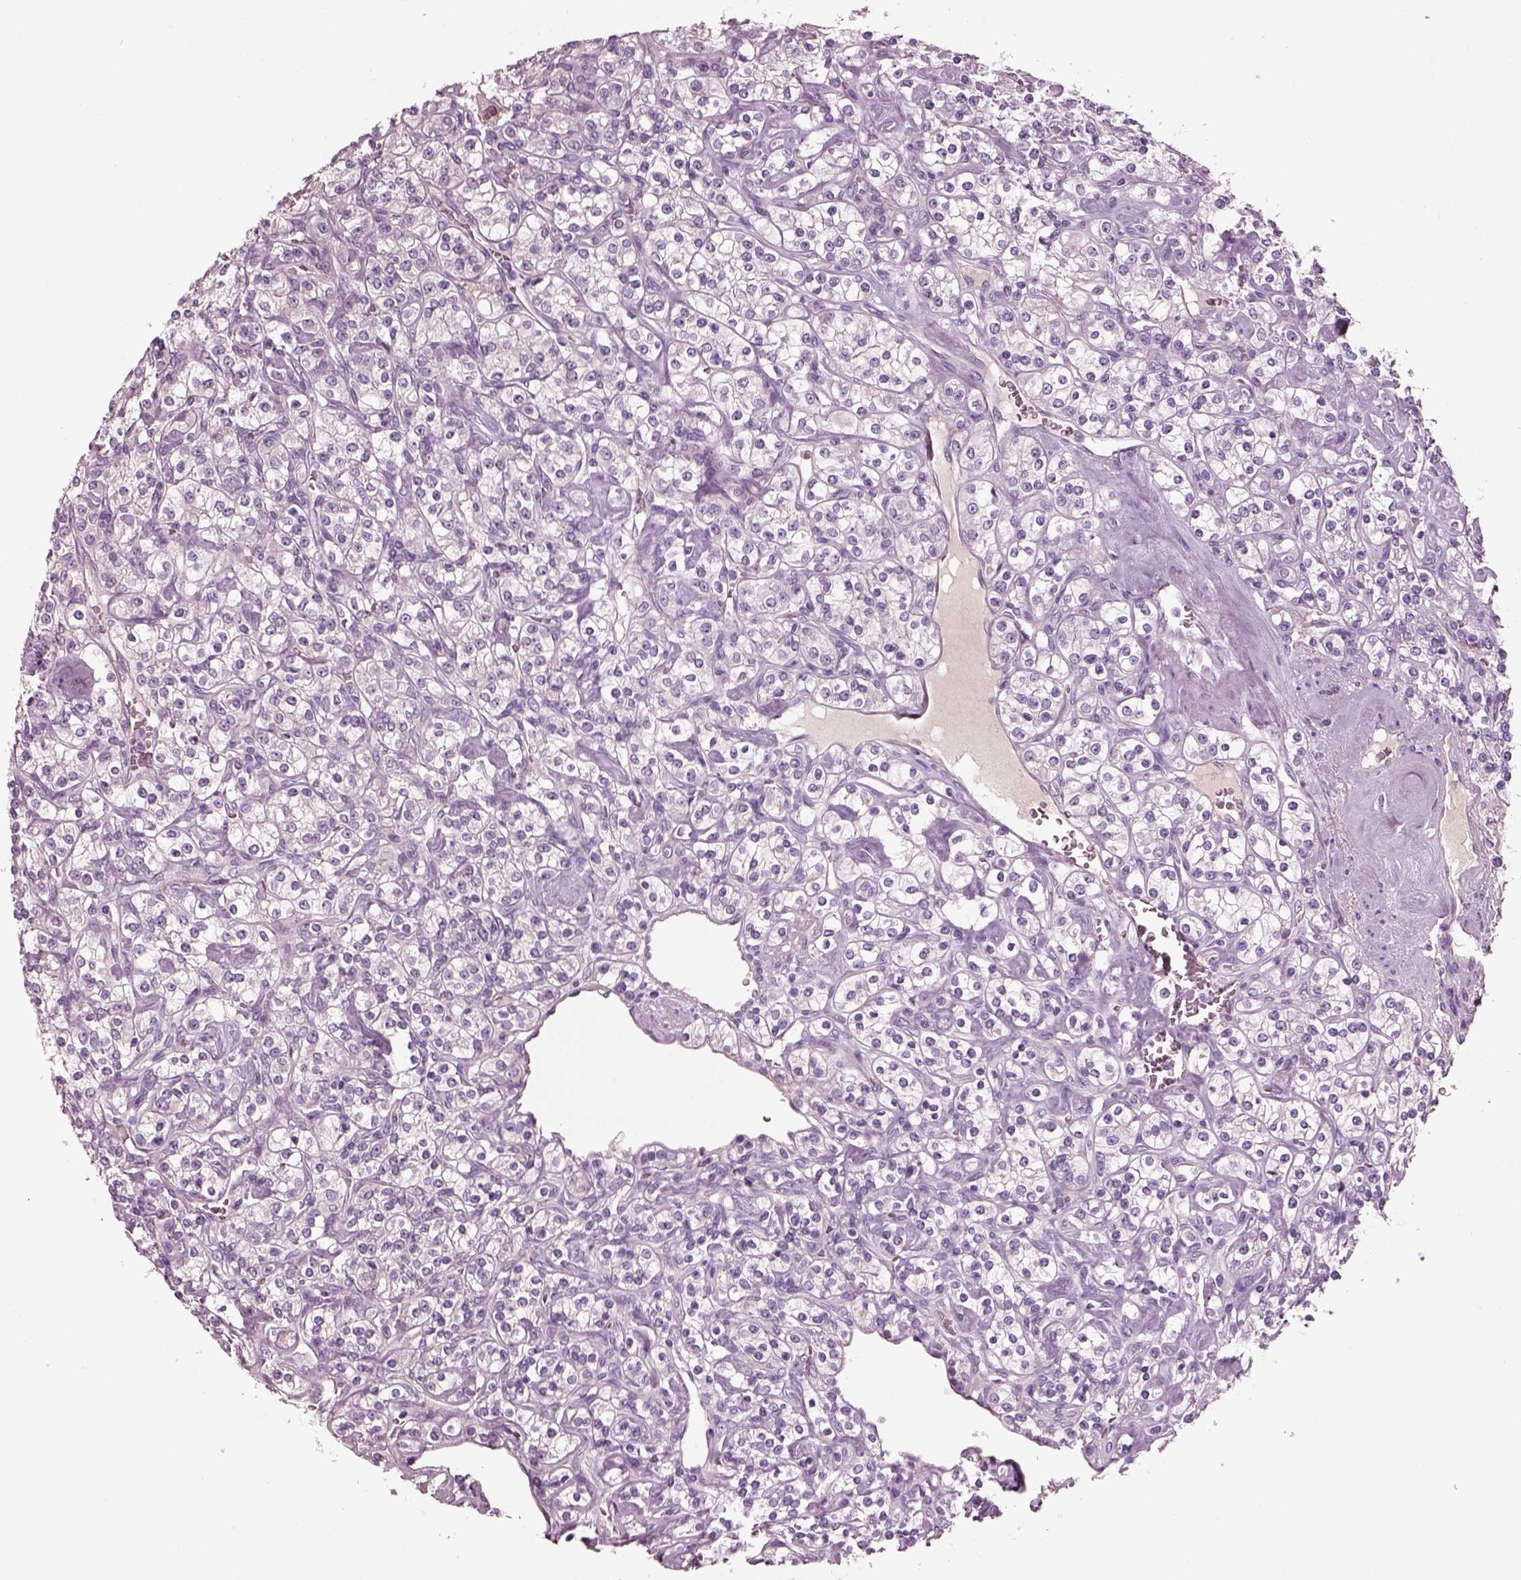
{"staining": {"intensity": "negative", "quantity": "none", "location": "none"}, "tissue": "renal cancer", "cell_type": "Tumor cells", "image_type": "cancer", "snomed": [{"axis": "morphology", "description": "Adenocarcinoma, NOS"}, {"axis": "topography", "description": "Kidney"}], "caption": "High magnification brightfield microscopy of renal cancer (adenocarcinoma) stained with DAB (3,3'-diaminobenzidine) (brown) and counterstained with hematoxylin (blue): tumor cells show no significant expression. (Stains: DAB immunohistochemistry with hematoxylin counter stain, Microscopy: brightfield microscopy at high magnification).", "gene": "IGLL1", "patient": {"sex": "male", "age": 77}}